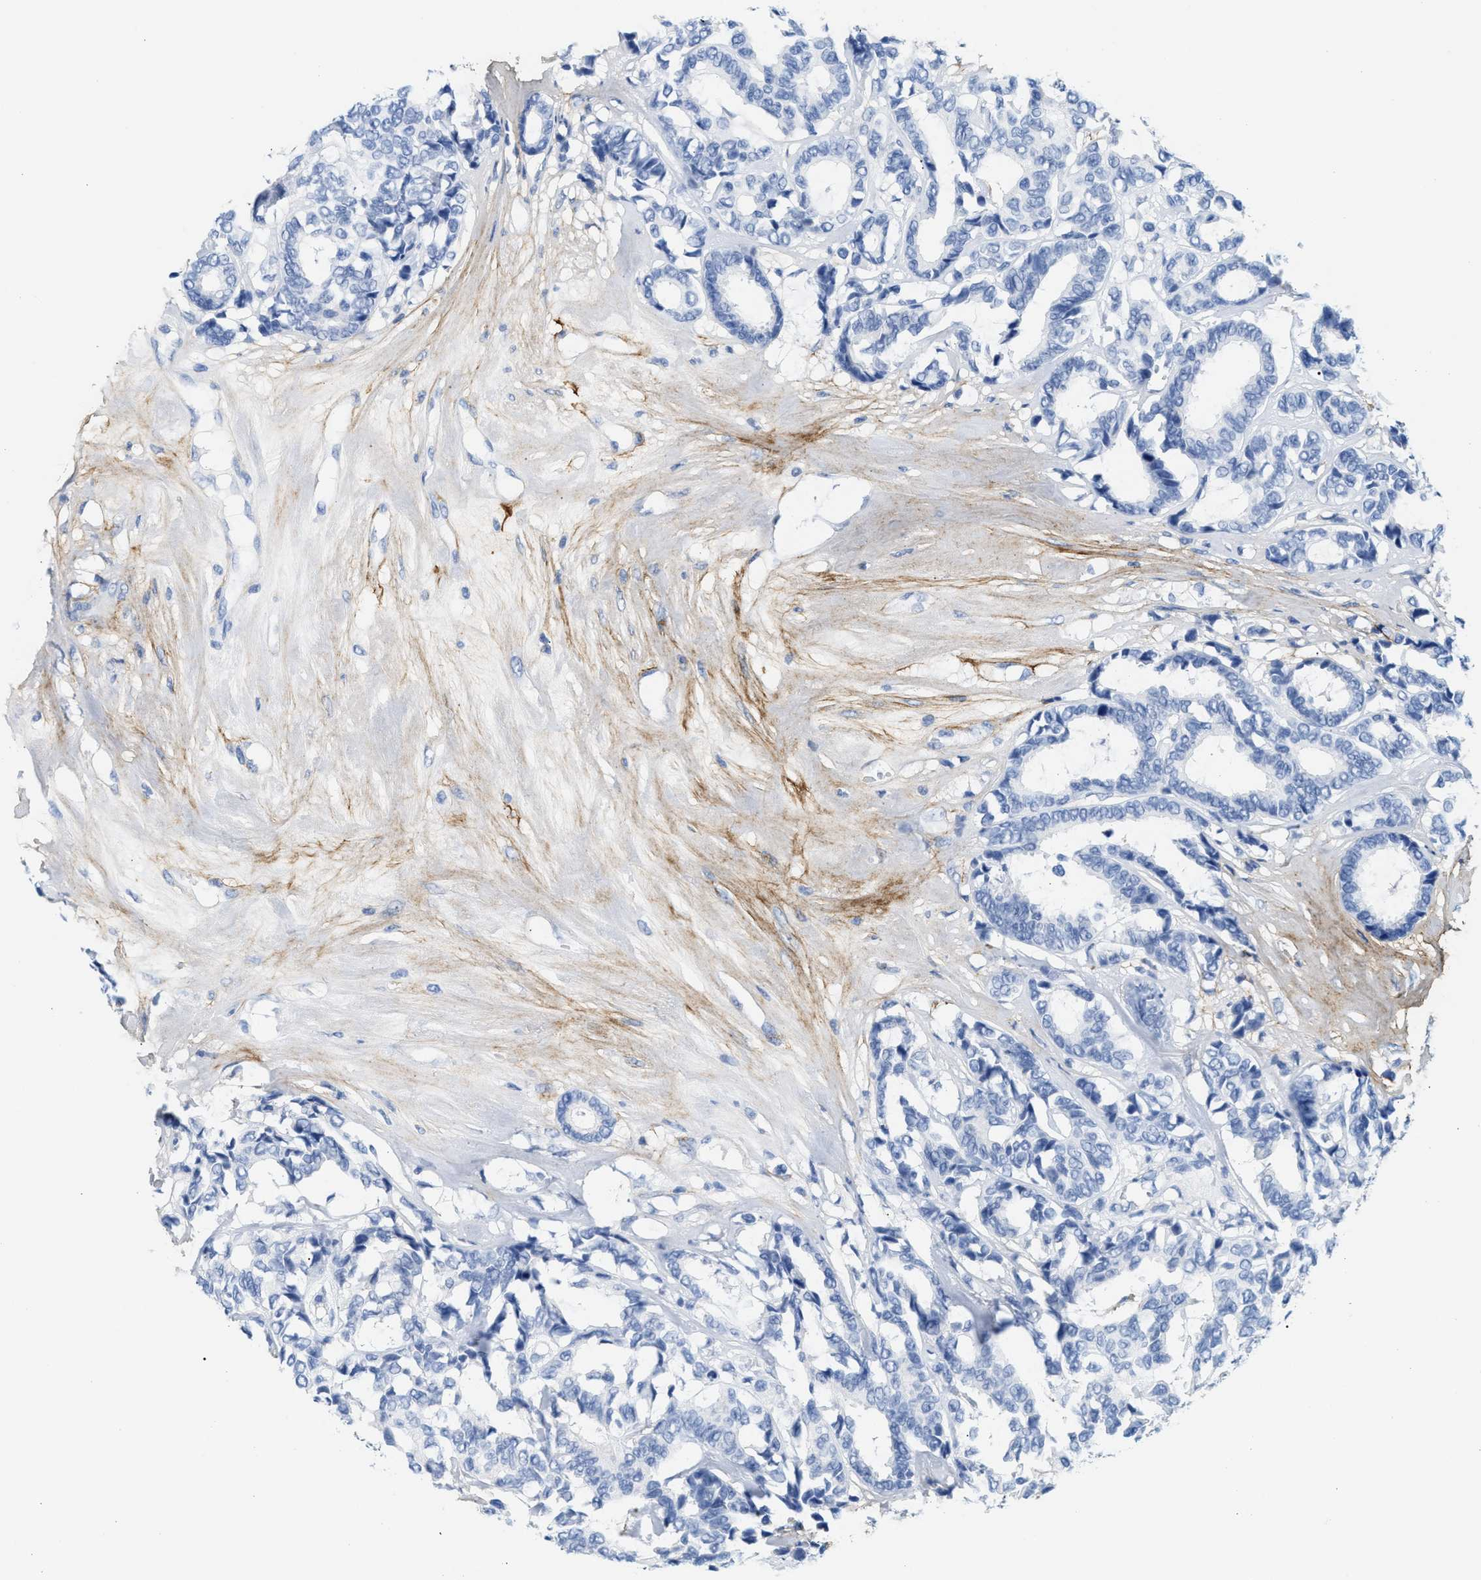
{"staining": {"intensity": "negative", "quantity": "none", "location": "none"}, "tissue": "breast cancer", "cell_type": "Tumor cells", "image_type": "cancer", "snomed": [{"axis": "morphology", "description": "Duct carcinoma"}, {"axis": "topography", "description": "Breast"}], "caption": "Immunohistochemistry histopathology image of neoplastic tissue: invasive ductal carcinoma (breast) stained with DAB shows no significant protein positivity in tumor cells. Brightfield microscopy of immunohistochemistry stained with DAB (3,3'-diaminobenzidine) (brown) and hematoxylin (blue), captured at high magnification.", "gene": "TNR", "patient": {"sex": "female", "age": 87}}